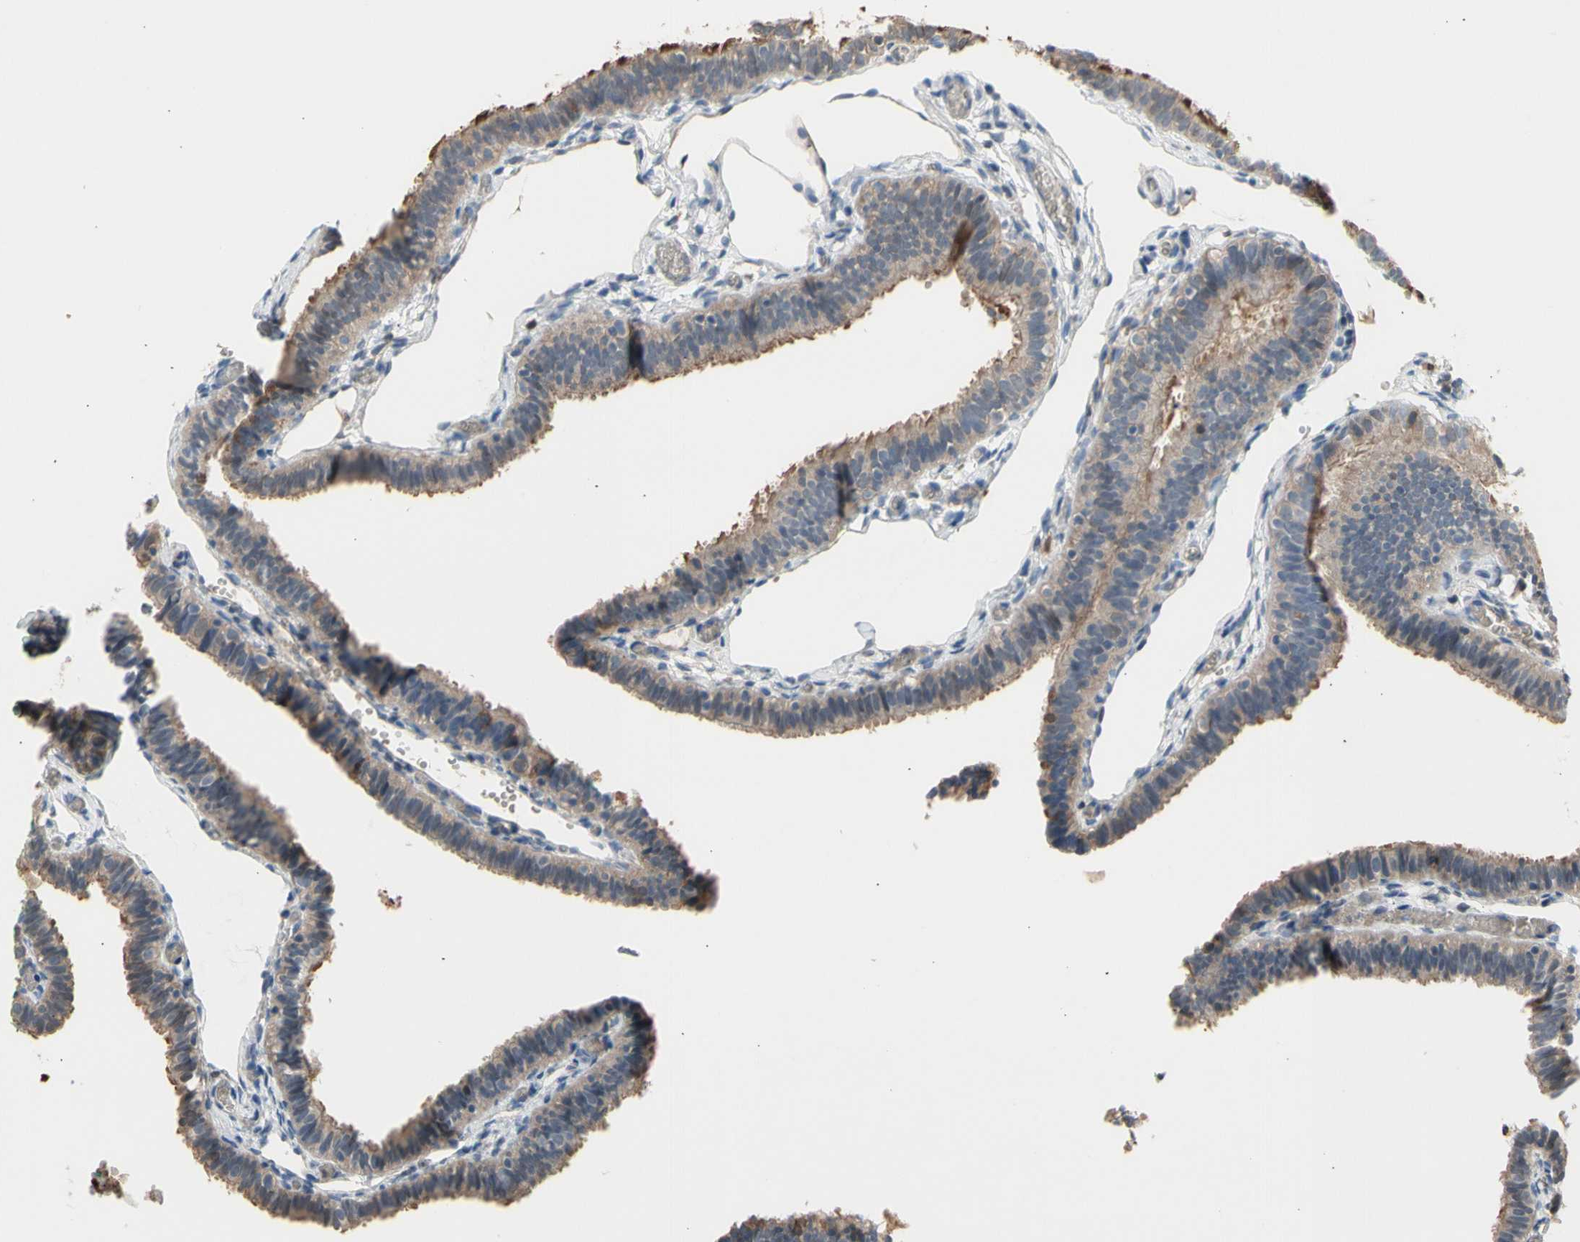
{"staining": {"intensity": "moderate", "quantity": ">75%", "location": "cytoplasmic/membranous"}, "tissue": "fallopian tube", "cell_type": "Glandular cells", "image_type": "normal", "snomed": [{"axis": "morphology", "description": "Normal tissue, NOS"}, {"axis": "topography", "description": "Fallopian tube"}], "caption": "DAB immunohistochemical staining of normal human fallopian tube exhibits moderate cytoplasmic/membranous protein staining in about >75% of glandular cells.", "gene": "GALNT5", "patient": {"sex": "female", "age": 46}}